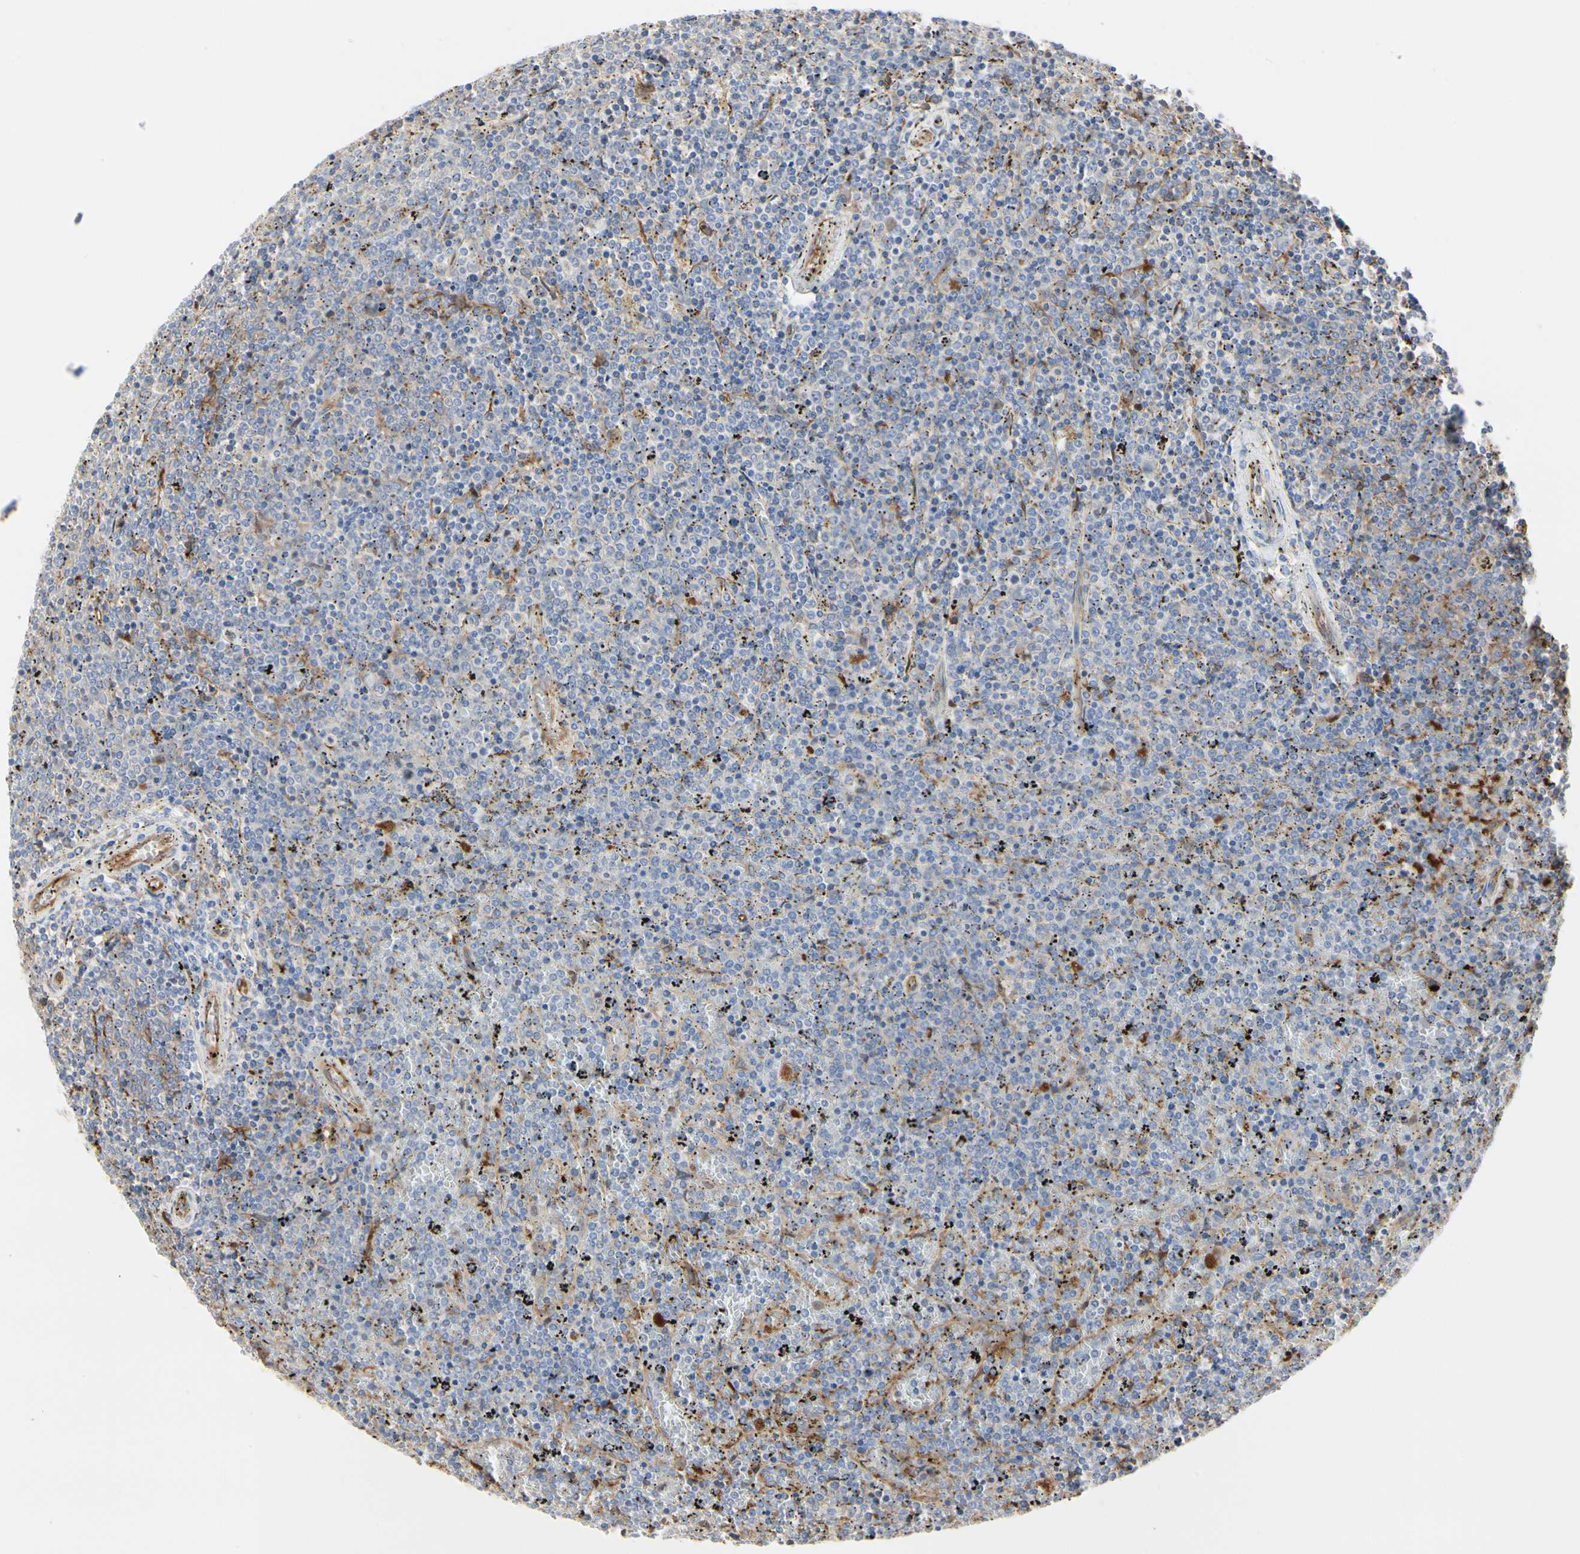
{"staining": {"intensity": "weak", "quantity": "<25%", "location": "cytoplasmic/membranous"}, "tissue": "lymphoma", "cell_type": "Tumor cells", "image_type": "cancer", "snomed": [{"axis": "morphology", "description": "Malignant lymphoma, non-Hodgkin's type, Low grade"}, {"axis": "topography", "description": "Spleen"}], "caption": "This micrograph is of lymphoma stained with immunohistochemistry to label a protein in brown with the nuclei are counter-stained blue. There is no staining in tumor cells.", "gene": "C3orf52", "patient": {"sex": "female", "age": 77}}